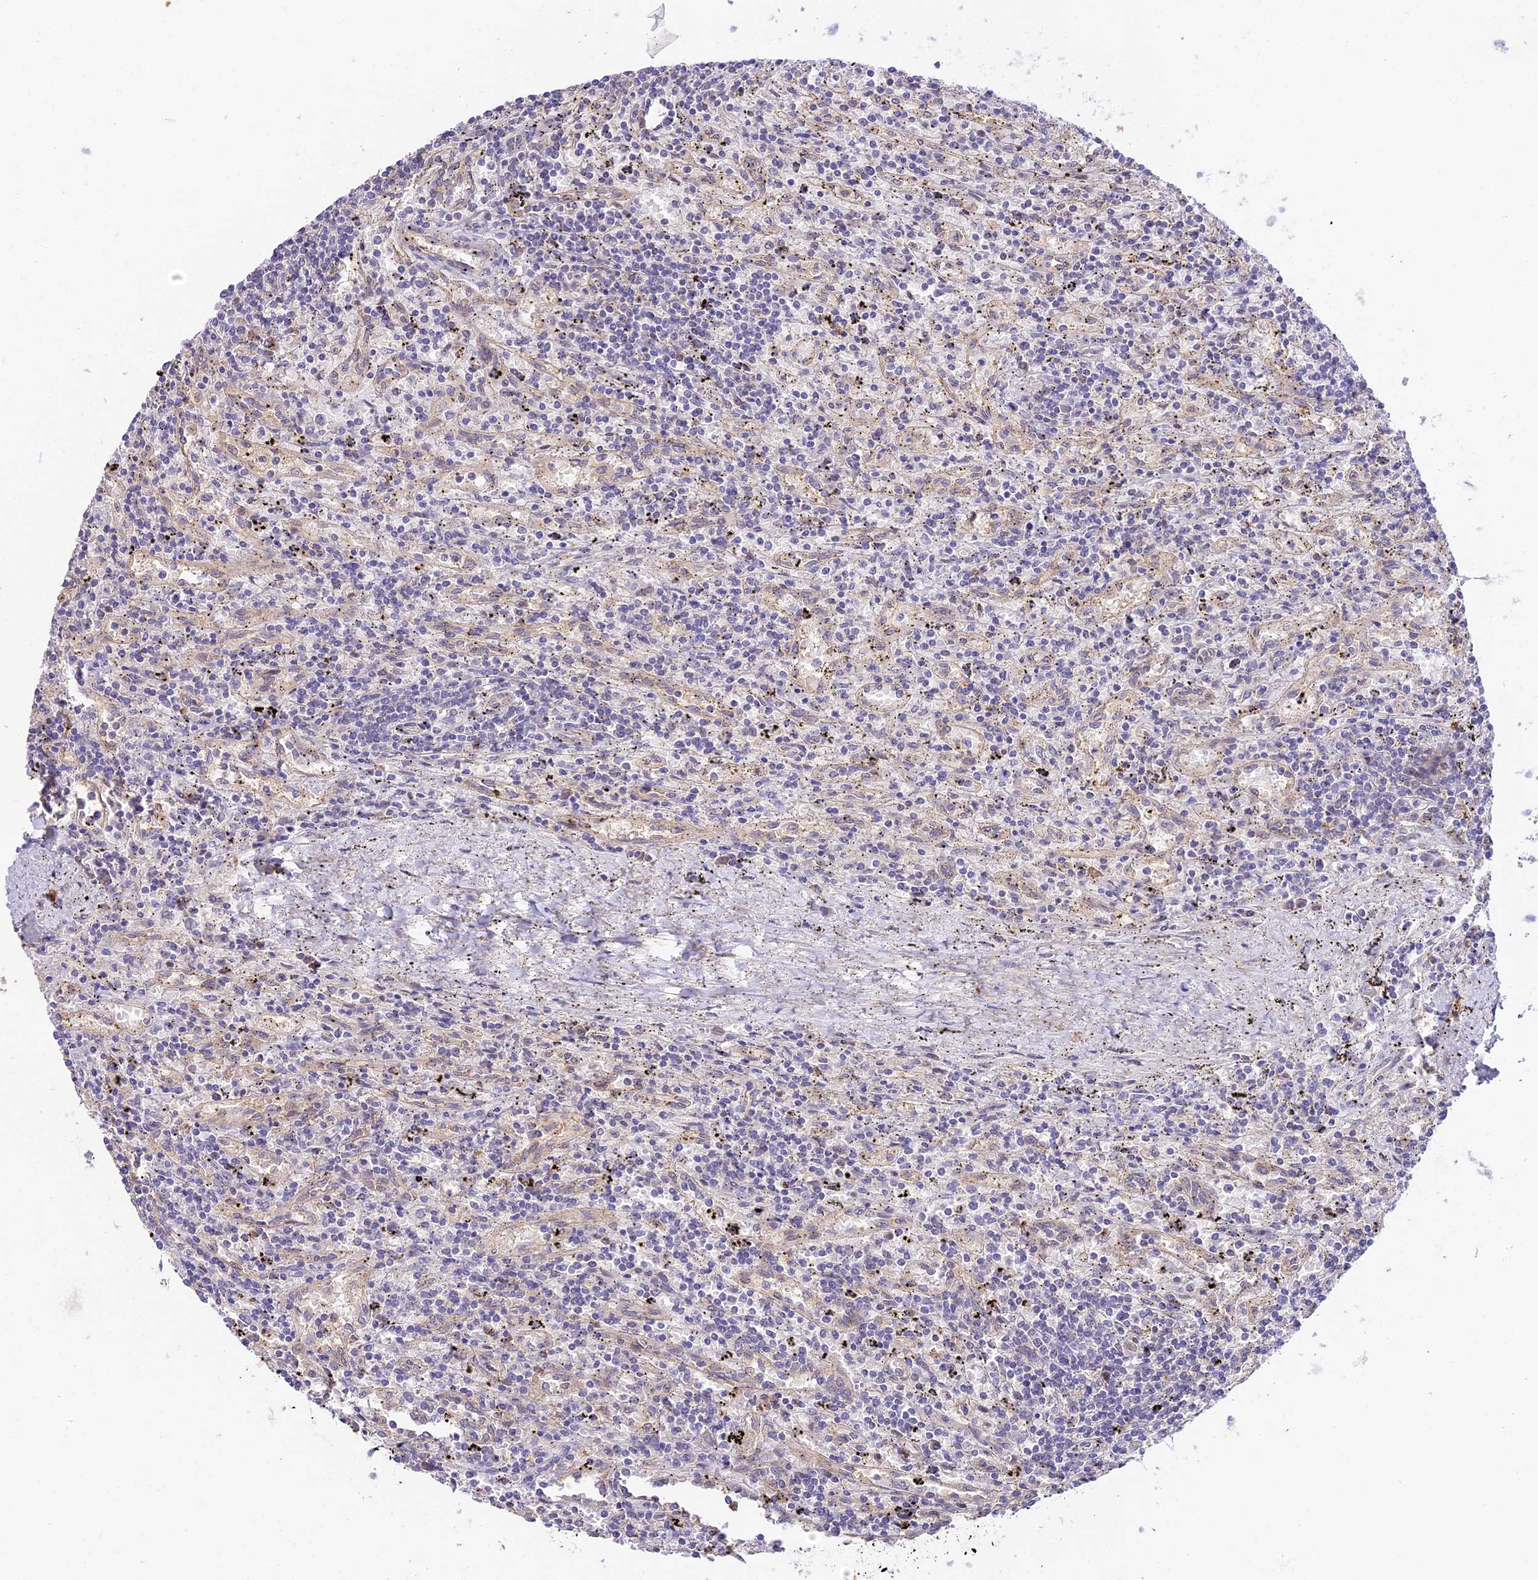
{"staining": {"intensity": "negative", "quantity": "none", "location": "none"}, "tissue": "lymphoma", "cell_type": "Tumor cells", "image_type": "cancer", "snomed": [{"axis": "morphology", "description": "Malignant lymphoma, non-Hodgkin's type, Low grade"}, {"axis": "topography", "description": "Spleen"}], "caption": "Lymphoma was stained to show a protein in brown. There is no significant expression in tumor cells.", "gene": "NOD2", "patient": {"sex": "male", "age": 76}}